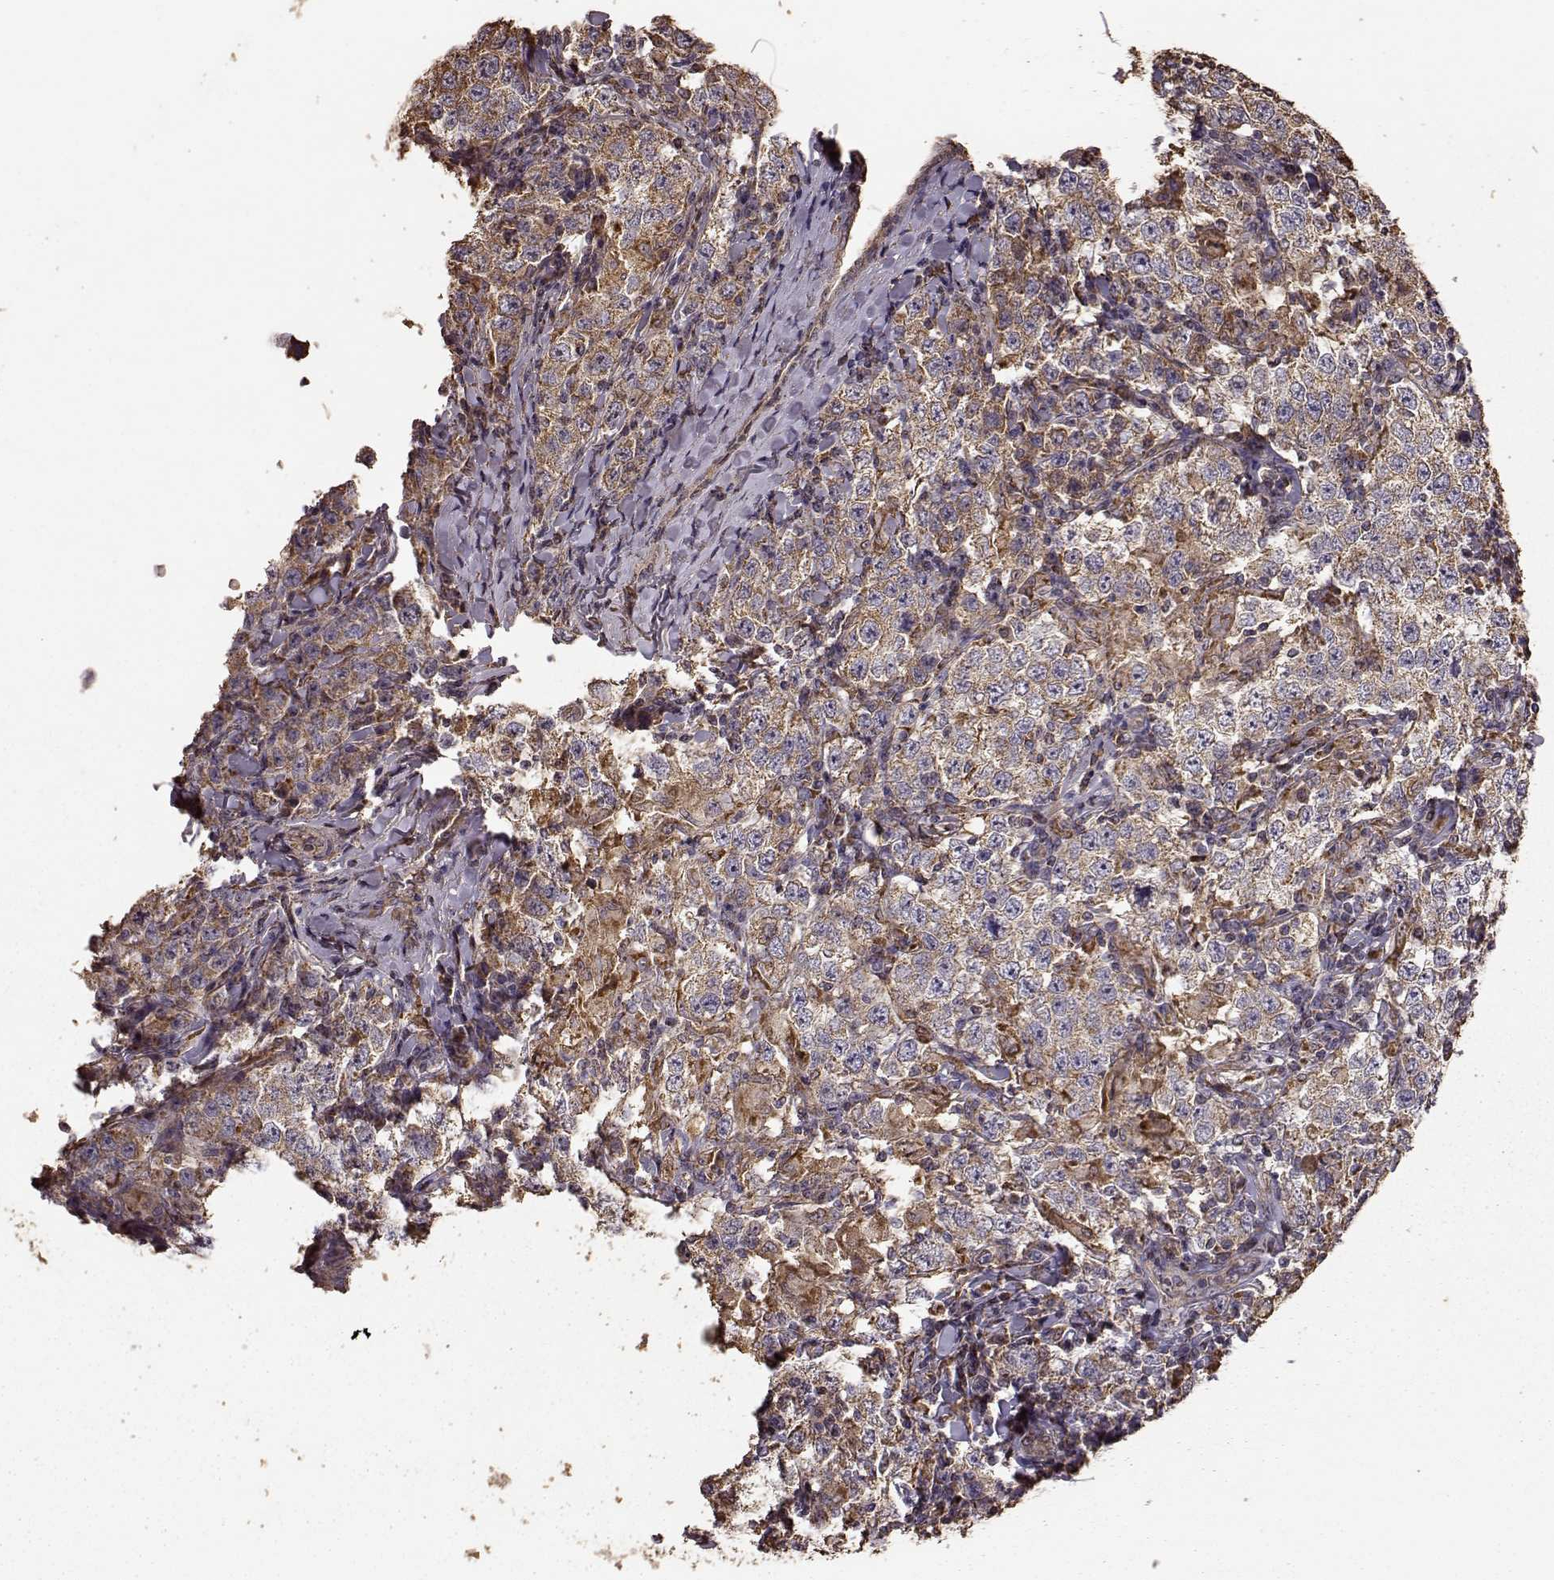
{"staining": {"intensity": "moderate", "quantity": ">75%", "location": "cytoplasmic/membranous"}, "tissue": "testis cancer", "cell_type": "Tumor cells", "image_type": "cancer", "snomed": [{"axis": "morphology", "description": "Seminoma, NOS"}, {"axis": "morphology", "description": "Carcinoma, Embryonal, NOS"}, {"axis": "topography", "description": "Testis"}], "caption": "This micrograph reveals IHC staining of human testis seminoma, with medium moderate cytoplasmic/membranous expression in about >75% of tumor cells.", "gene": "PTGES2", "patient": {"sex": "male", "age": 41}}